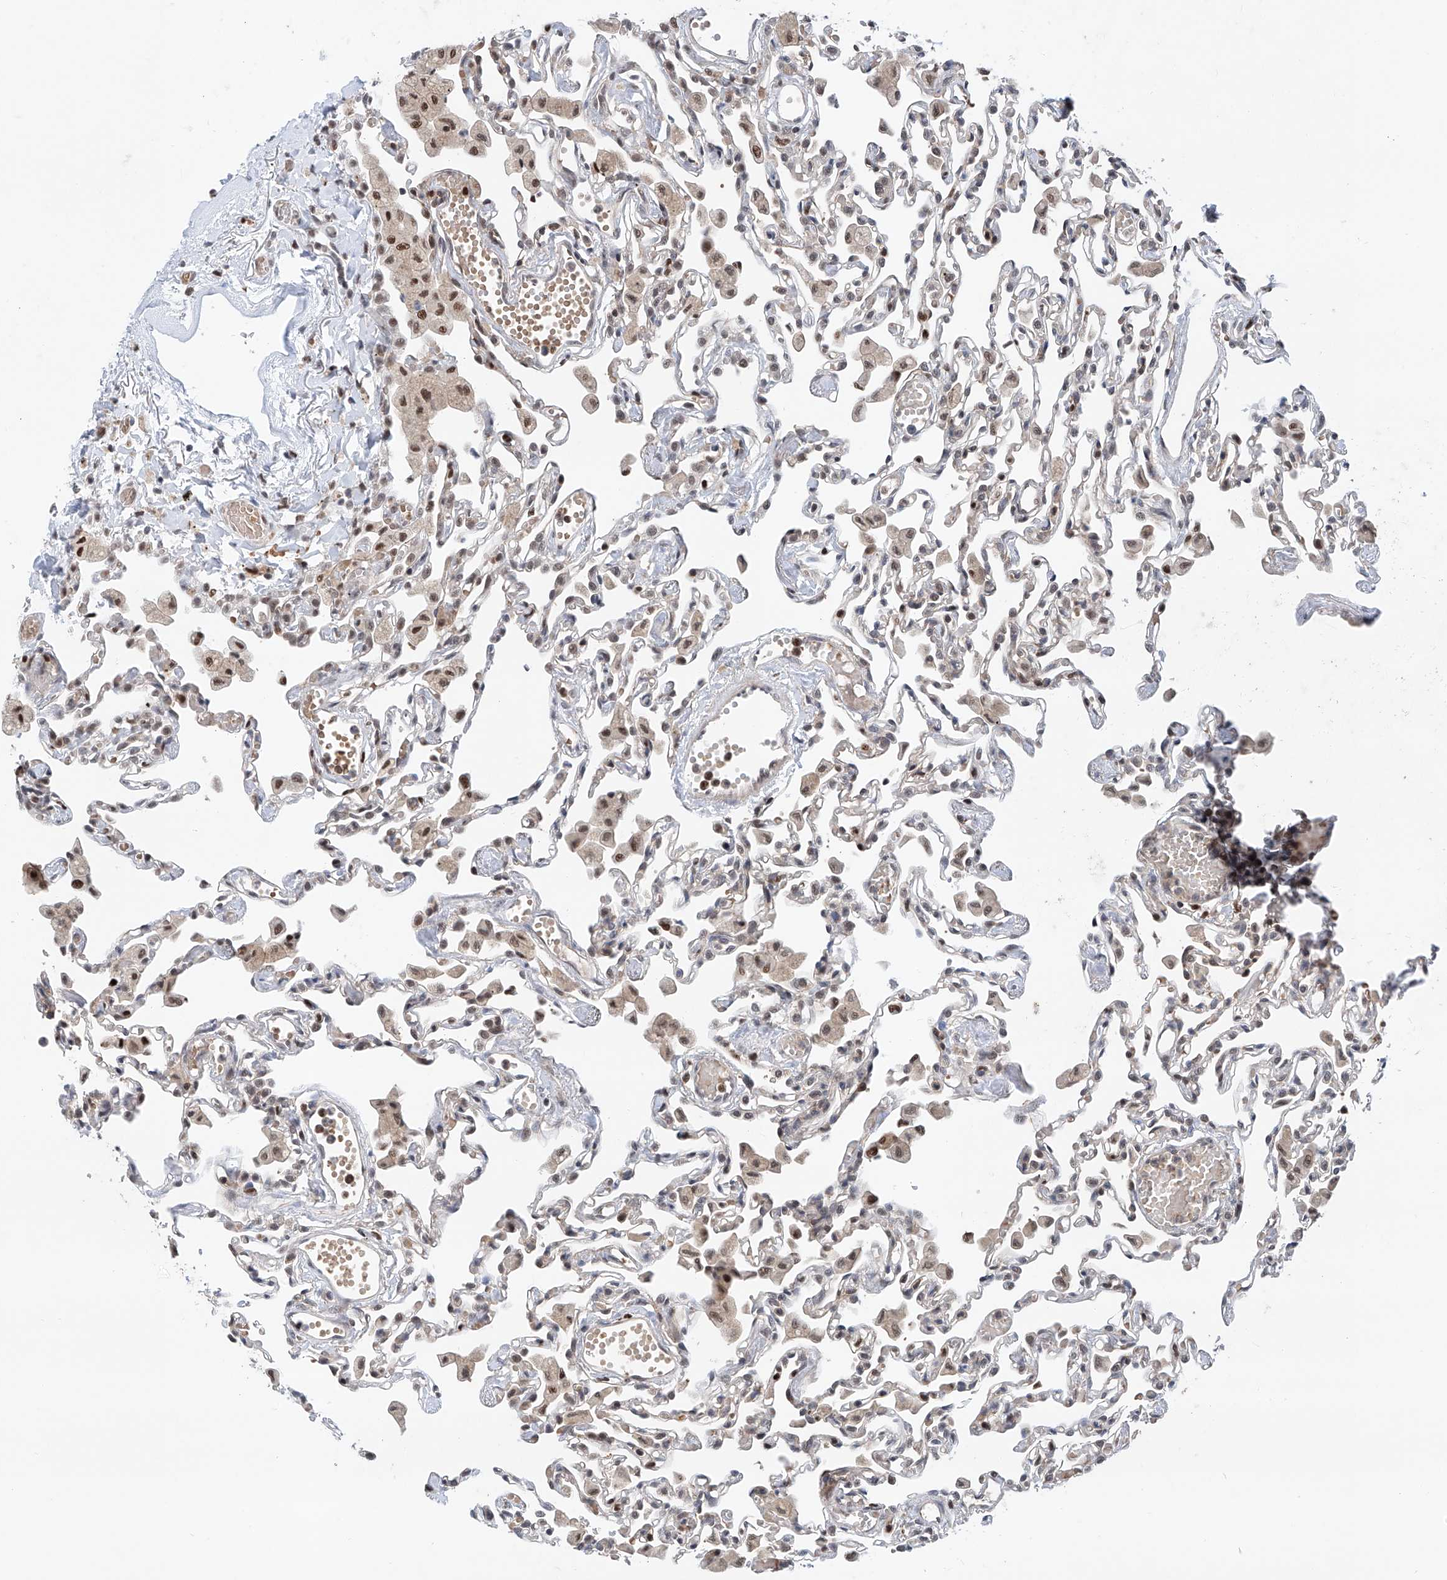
{"staining": {"intensity": "moderate", "quantity": "<25%", "location": "nuclear"}, "tissue": "lung", "cell_type": "Alveolar cells", "image_type": "normal", "snomed": [{"axis": "morphology", "description": "Normal tissue, NOS"}, {"axis": "topography", "description": "Bronchus"}, {"axis": "topography", "description": "Lung"}], "caption": "This image displays immunohistochemistry (IHC) staining of normal human lung, with low moderate nuclear expression in about <25% of alveolar cells.", "gene": "SNRNP200", "patient": {"sex": "female", "age": 49}}